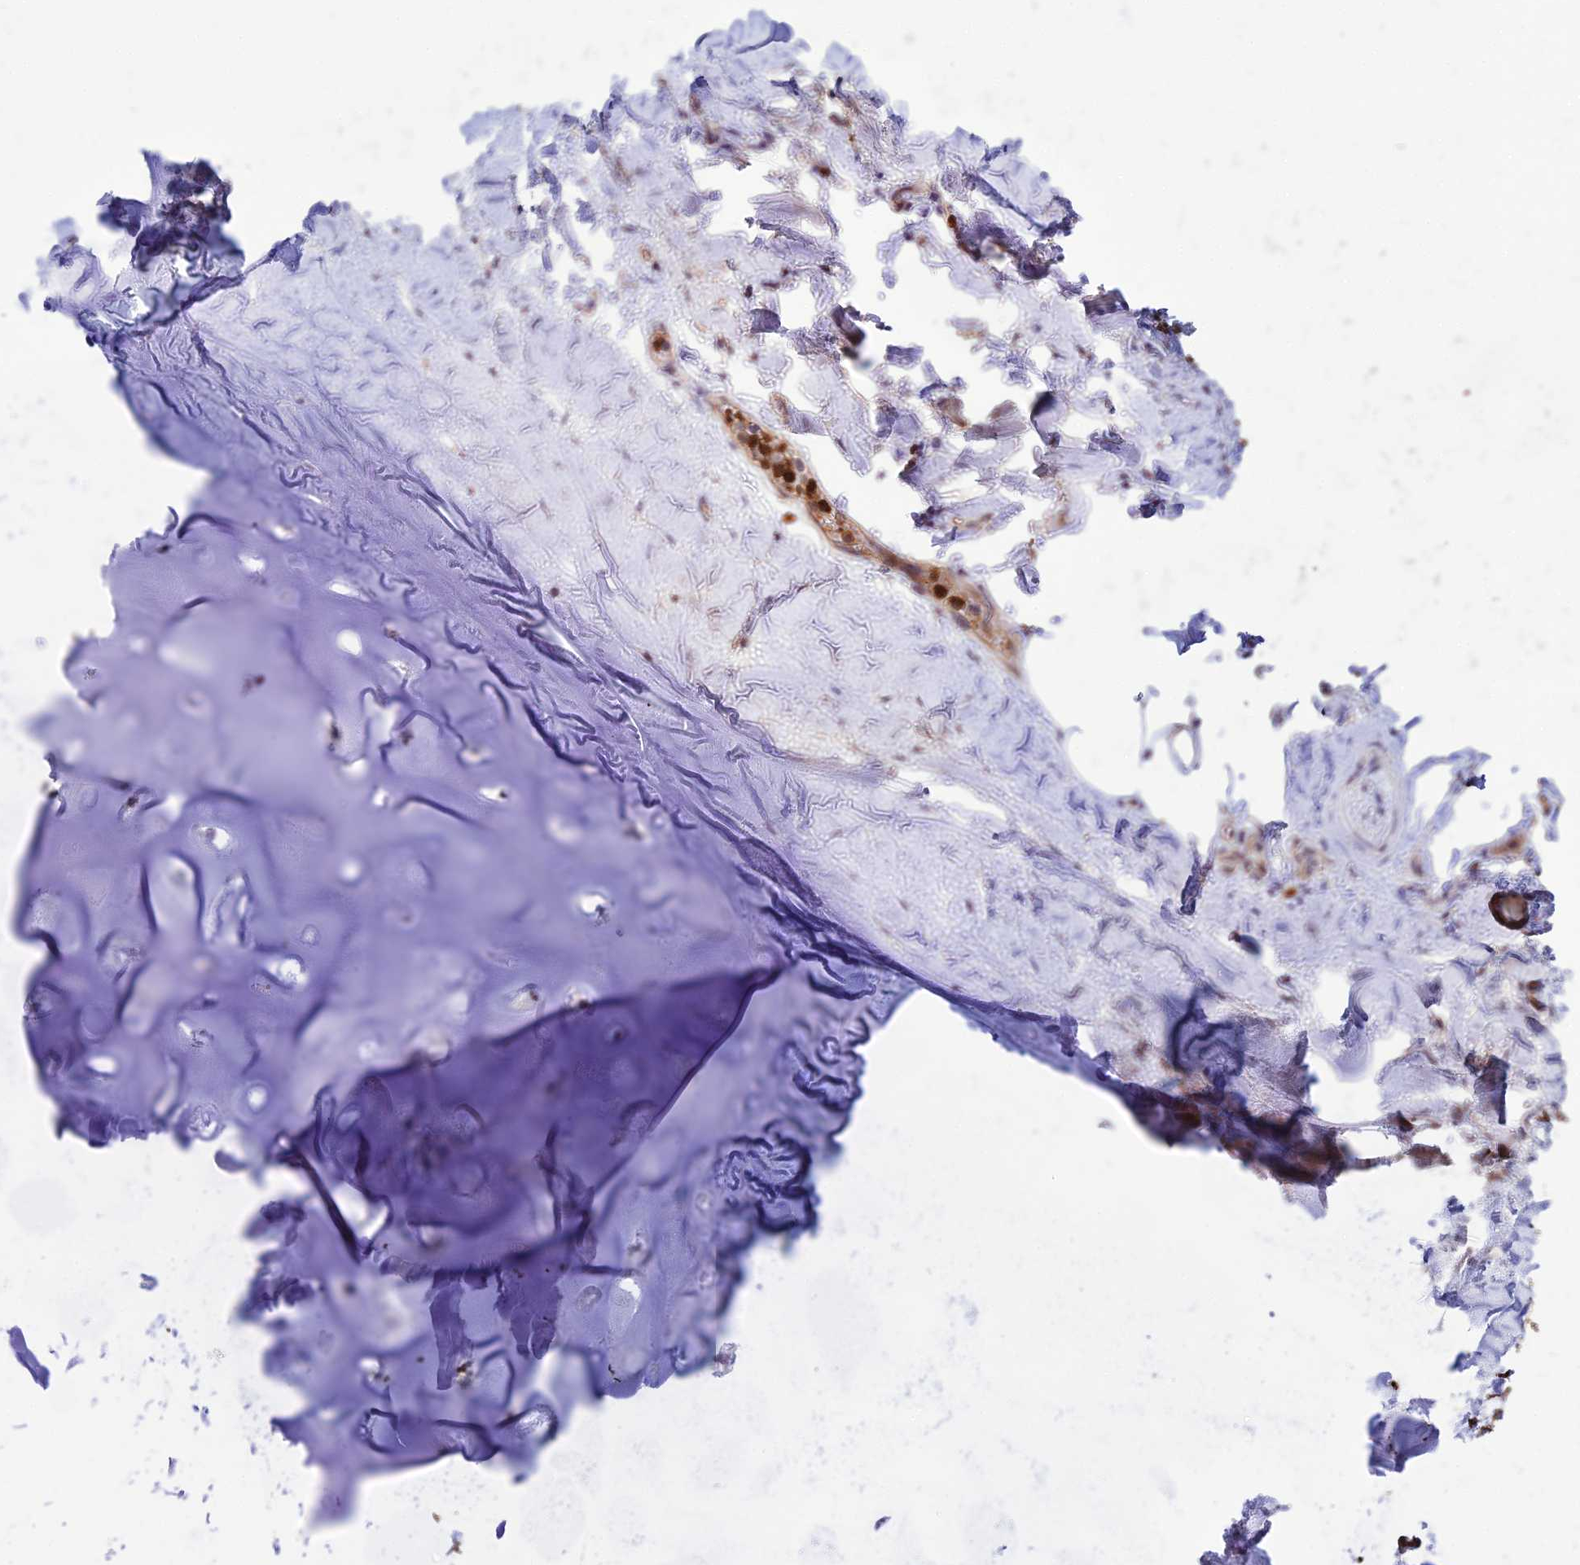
{"staining": {"intensity": "moderate", "quantity": ">75%", "location": "cytoplasmic/membranous"}, "tissue": "adipose tissue", "cell_type": "Adipocytes", "image_type": "normal", "snomed": [{"axis": "morphology", "description": "Normal tissue, NOS"}, {"axis": "topography", "description": "Lymph node"}, {"axis": "topography", "description": "Cartilage tissue"}, {"axis": "topography", "description": "Bronchus"}], "caption": "Moderate cytoplasmic/membranous positivity for a protein is seen in approximately >75% of adipocytes of benign adipose tissue using immunohistochemistry.", "gene": "COL6A6", "patient": {"sex": "male", "age": 63}}